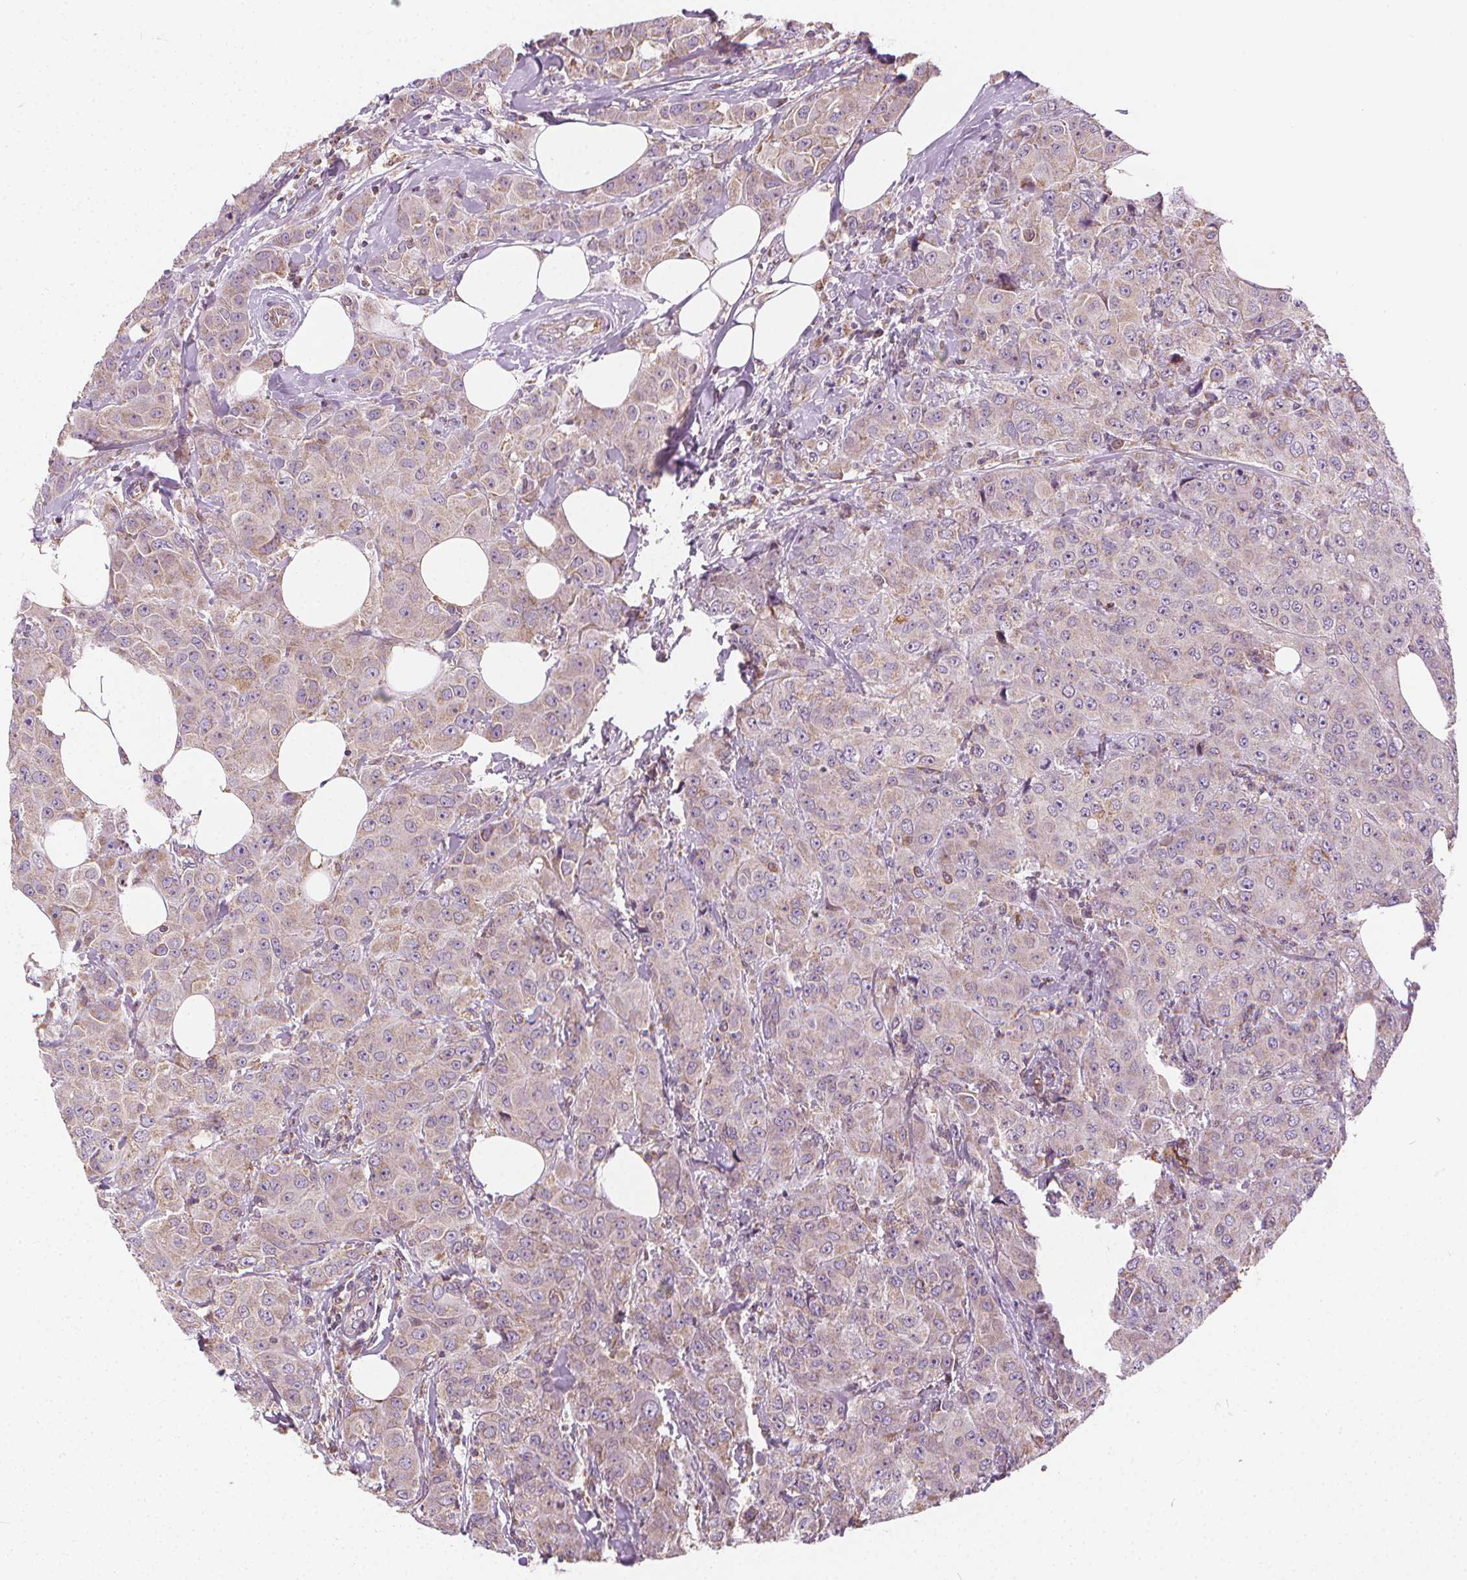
{"staining": {"intensity": "weak", "quantity": "25%-75%", "location": "cytoplasmic/membranous"}, "tissue": "breast cancer", "cell_type": "Tumor cells", "image_type": "cancer", "snomed": [{"axis": "morphology", "description": "Normal tissue, NOS"}, {"axis": "morphology", "description": "Duct carcinoma"}, {"axis": "topography", "description": "Breast"}], "caption": "Protein staining demonstrates weak cytoplasmic/membranous staining in about 25%-75% of tumor cells in infiltrating ductal carcinoma (breast).", "gene": "RAB20", "patient": {"sex": "female", "age": 43}}